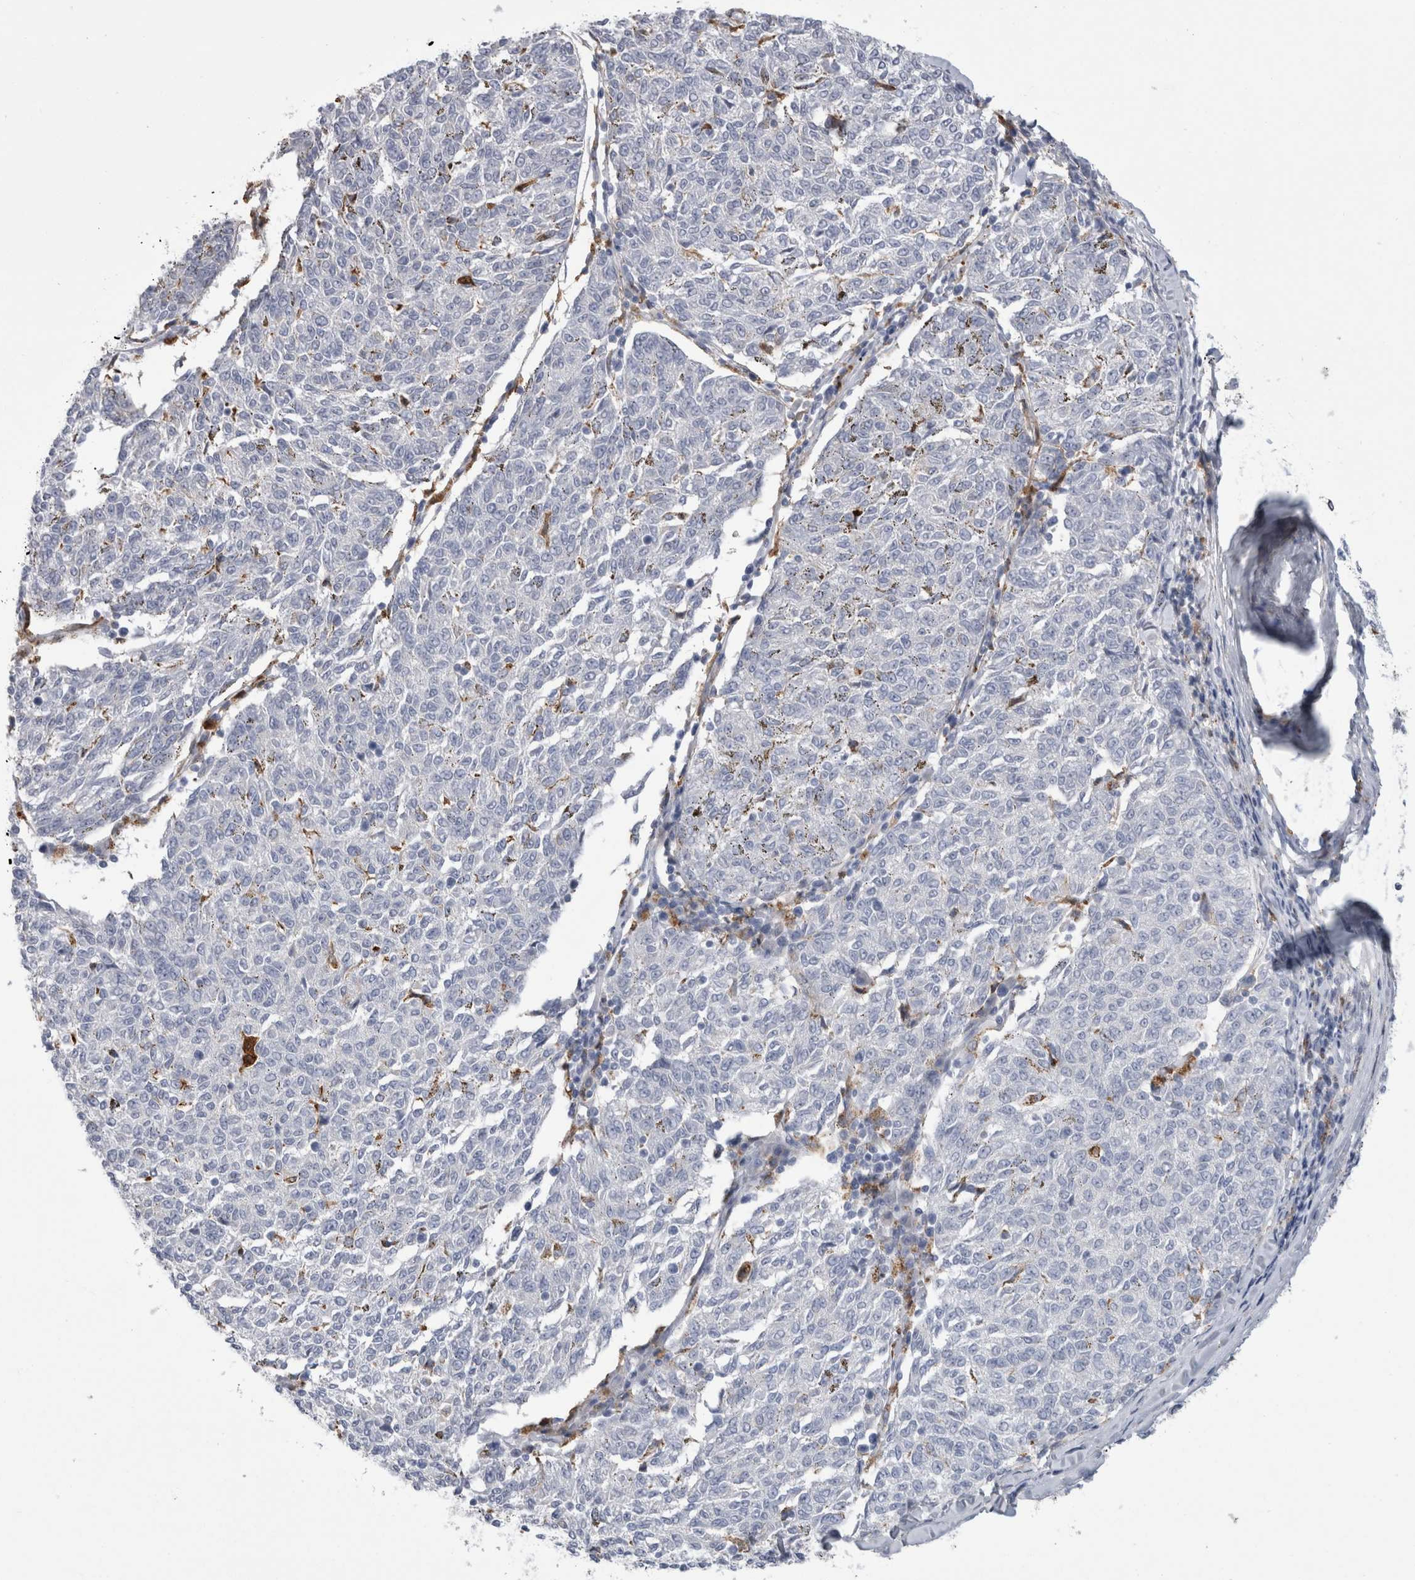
{"staining": {"intensity": "negative", "quantity": "none", "location": "none"}, "tissue": "melanoma", "cell_type": "Tumor cells", "image_type": "cancer", "snomed": [{"axis": "morphology", "description": "Malignant melanoma, NOS"}, {"axis": "topography", "description": "Skin"}], "caption": "Immunohistochemistry (IHC) histopathology image of malignant melanoma stained for a protein (brown), which reveals no expression in tumor cells. (IHC, brightfield microscopy, high magnification).", "gene": "GATM", "patient": {"sex": "female", "age": 72}}